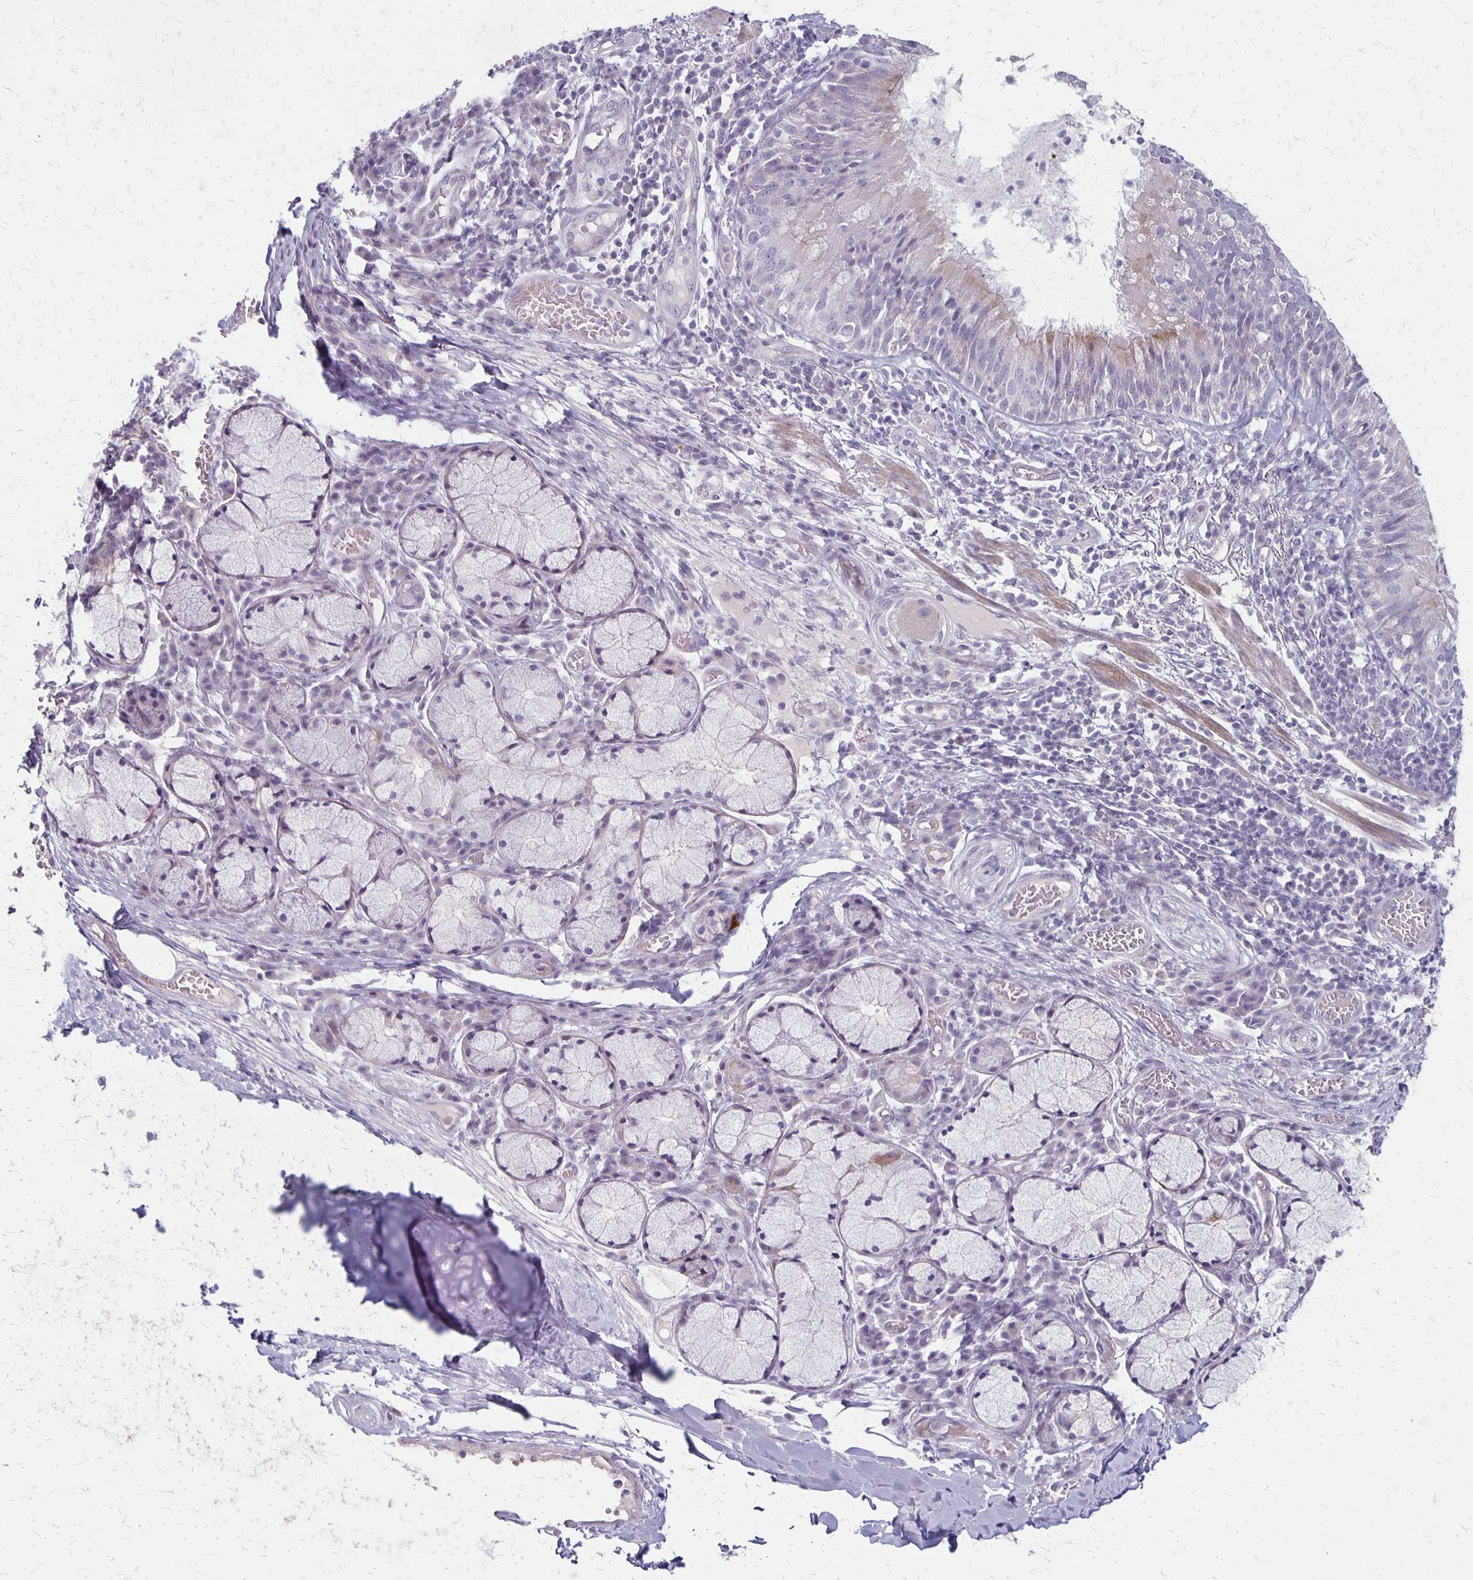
{"staining": {"intensity": "negative", "quantity": "none", "location": "none"}, "tissue": "adipose tissue", "cell_type": "Adipocytes", "image_type": "normal", "snomed": [{"axis": "morphology", "description": "Normal tissue, NOS"}, {"axis": "topography", "description": "Cartilage tissue"}, {"axis": "topography", "description": "Bronchus"}], "caption": "This image is of normal adipose tissue stained with immunohistochemistry (IHC) to label a protein in brown with the nuclei are counter-stained blue. There is no staining in adipocytes. (Immunohistochemistry, brightfield microscopy, high magnification).", "gene": "HOMER1", "patient": {"sex": "male", "age": 56}}